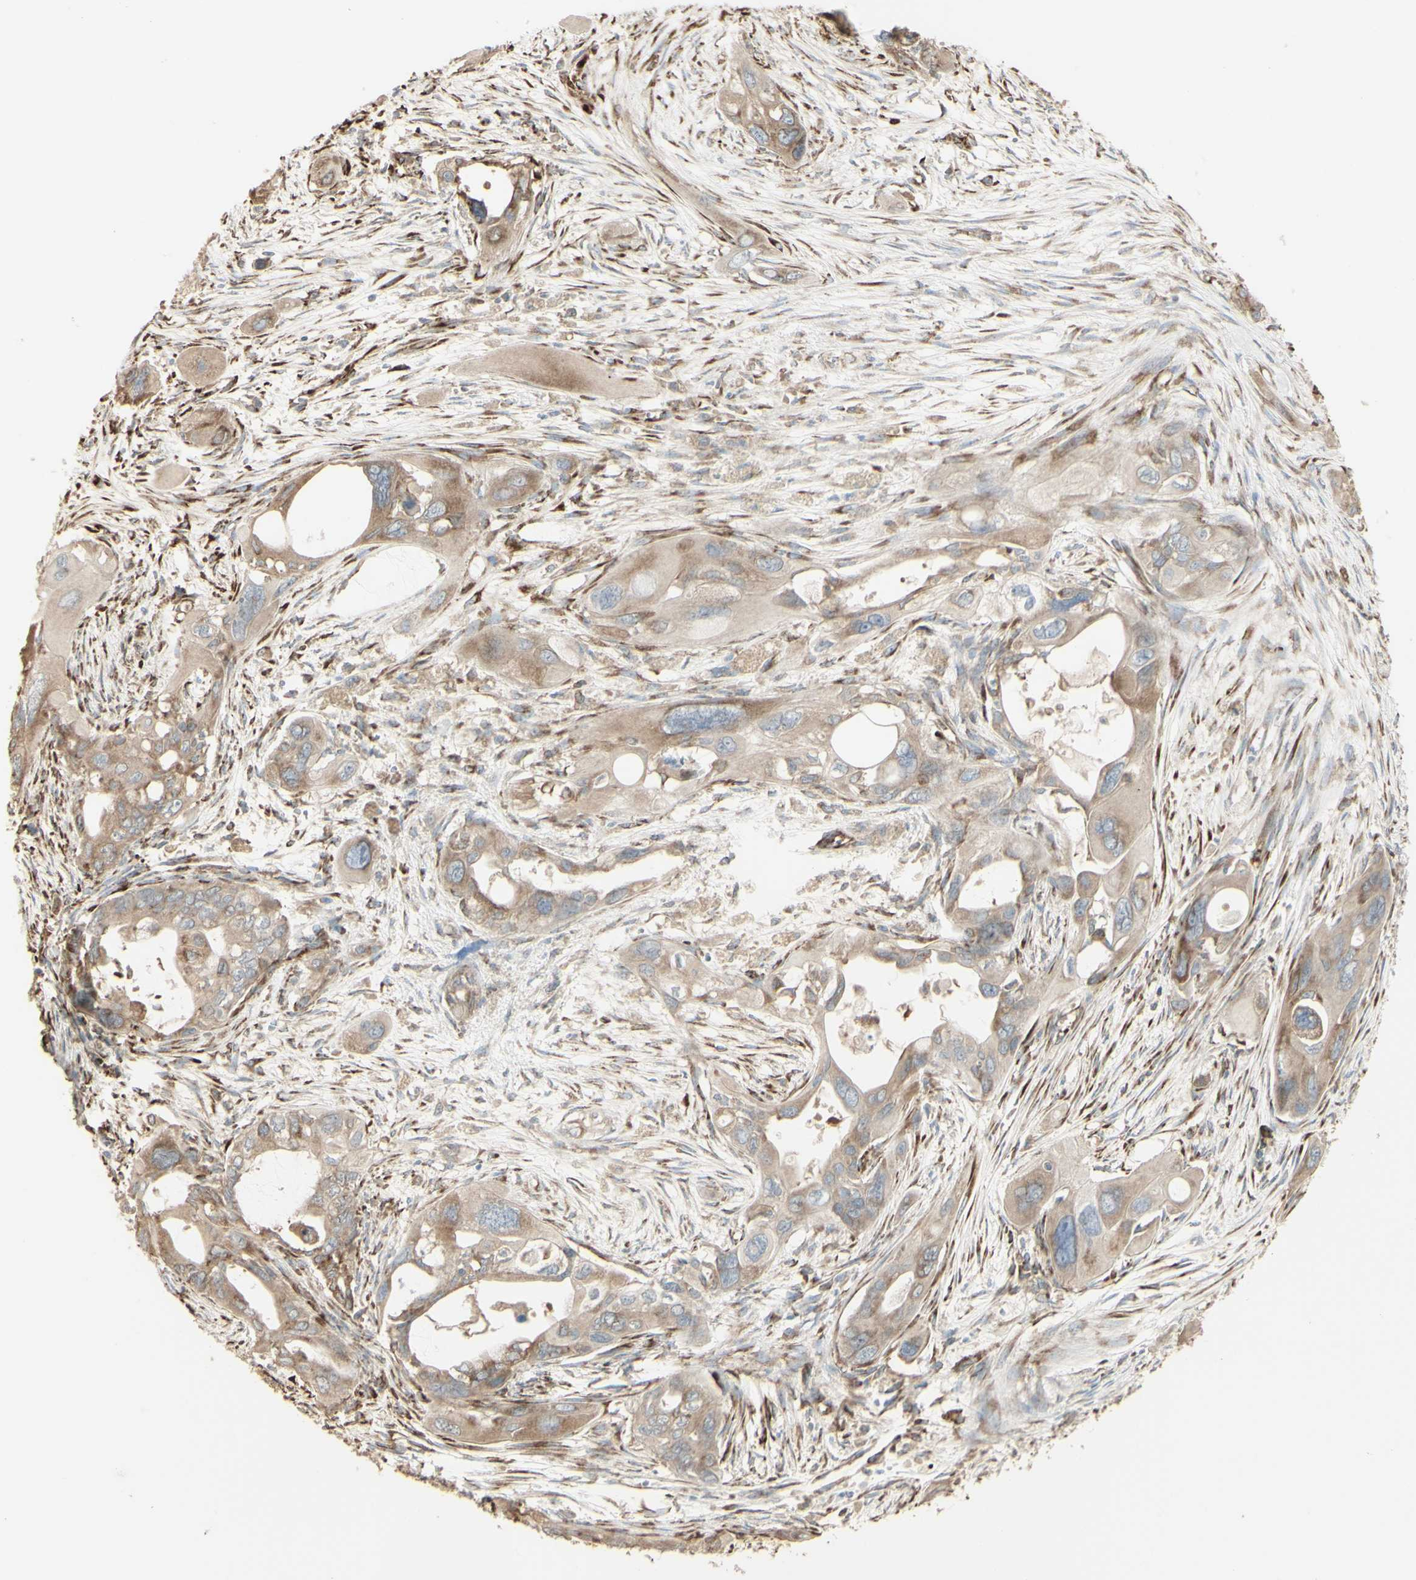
{"staining": {"intensity": "weak", "quantity": ">75%", "location": "cytoplasmic/membranous"}, "tissue": "pancreatic cancer", "cell_type": "Tumor cells", "image_type": "cancer", "snomed": [{"axis": "morphology", "description": "Adenocarcinoma, NOS"}, {"axis": "topography", "description": "Pancreas"}], "caption": "The immunohistochemical stain highlights weak cytoplasmic/membranous staining in tumor cells of pancreatic cancer tissue. (Brightfield microscopy of DAB IHC at high magnification).", "gene": "EEF1B2", "patient": {"sex": "male", "age": 73}}